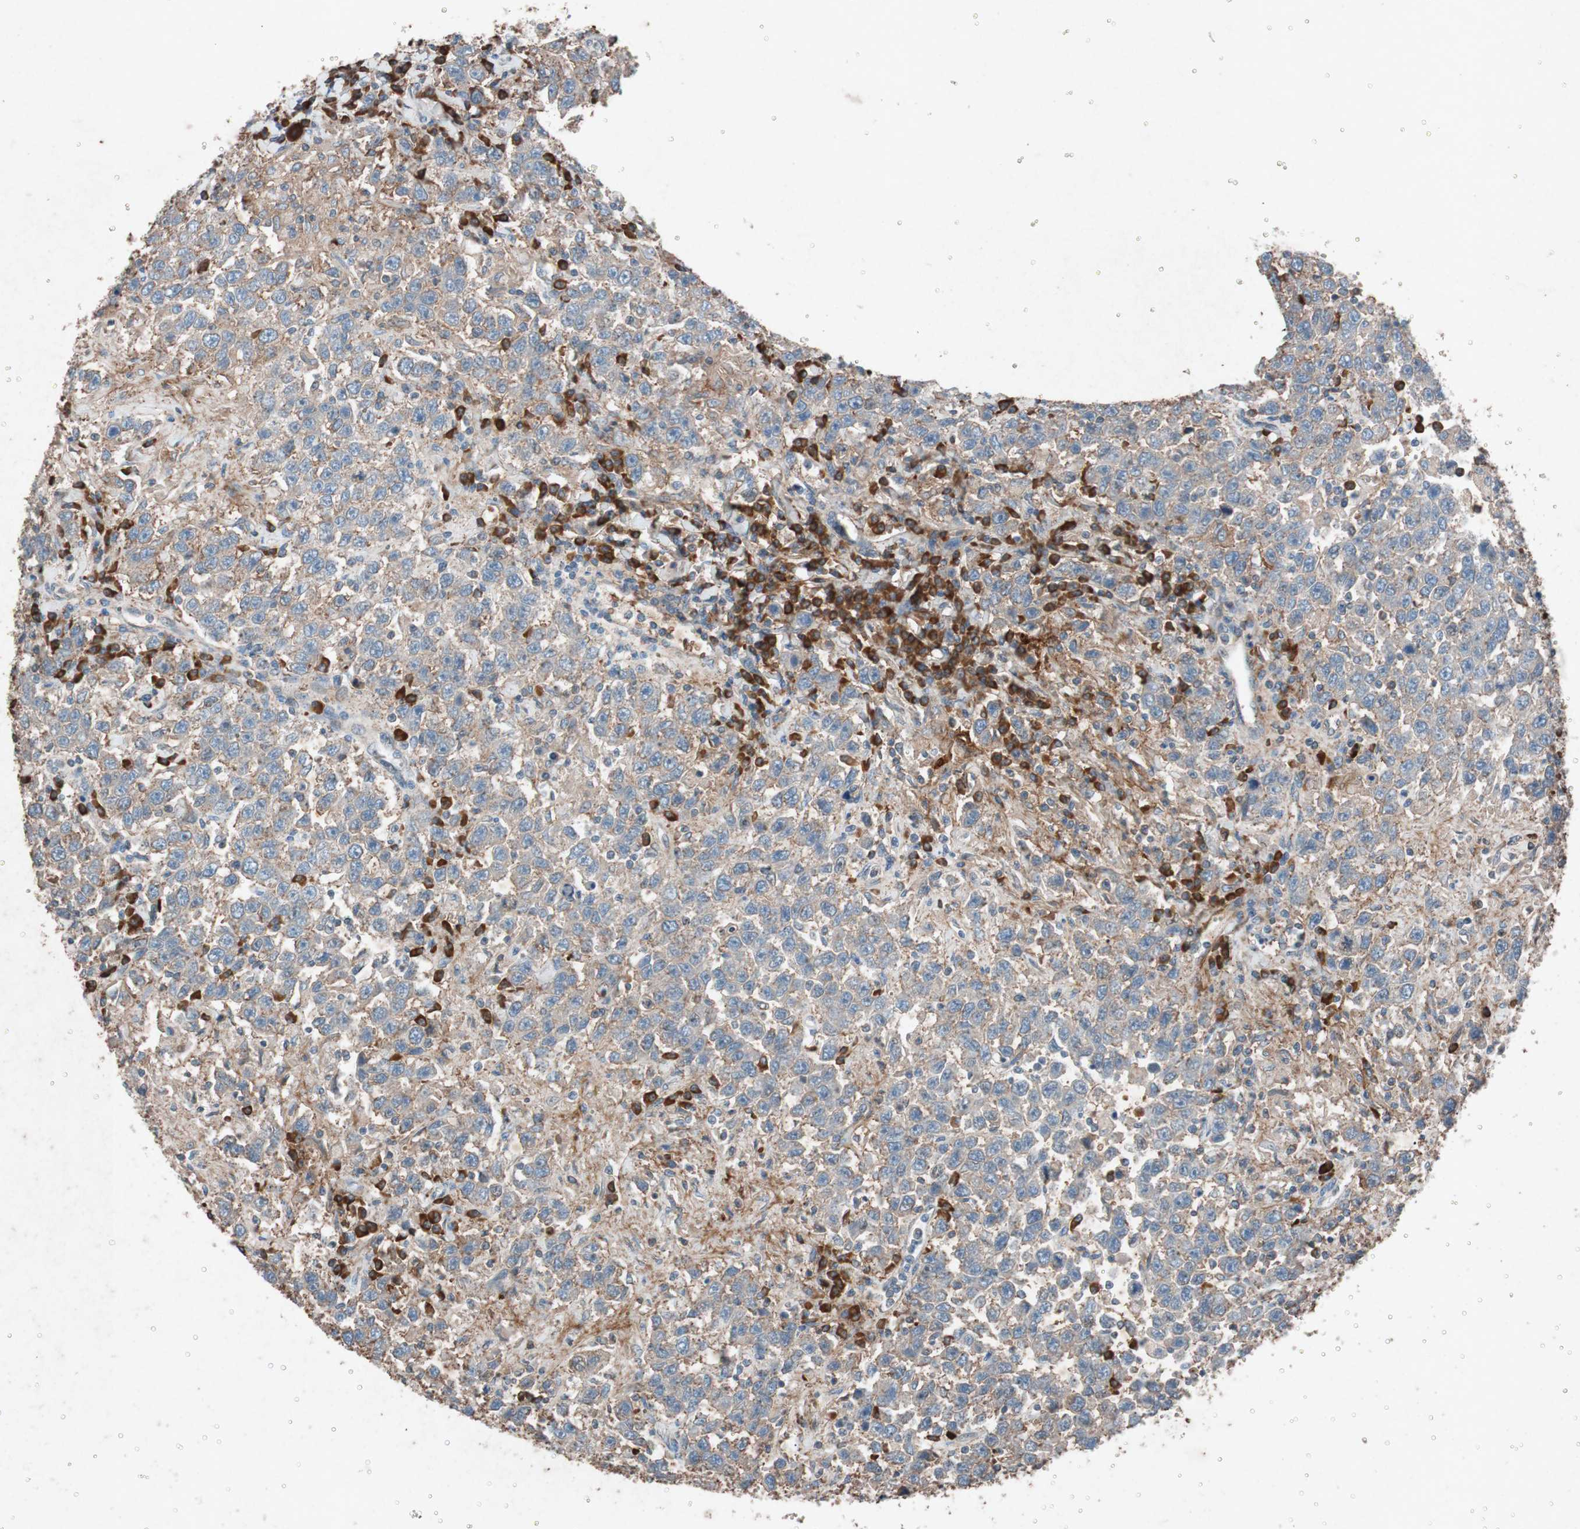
{"staining": {"intensity": "weak", "quantity": "25%-75%", "location": "cytoplasmic/membranous"}, "tissue": "testis cancer", "cell_type": "Tumor cells", "image_type": "cancer", "snomed": [{"axis": "morphology", "description": "Seminoma, NOS"}, {"axis": "topography", "description": "Testis"}], "caption": "Protein staining displays weak cytoplasmic/membranous staining in about 25%-75% of tumor cells in testis seminoma. (DAB (3,3'-diaminobenzidine) = brown stain, brightfield microscopy at high magnification).", "gene": "GRB7", "patient": {"sex": "male", "age": 41}}